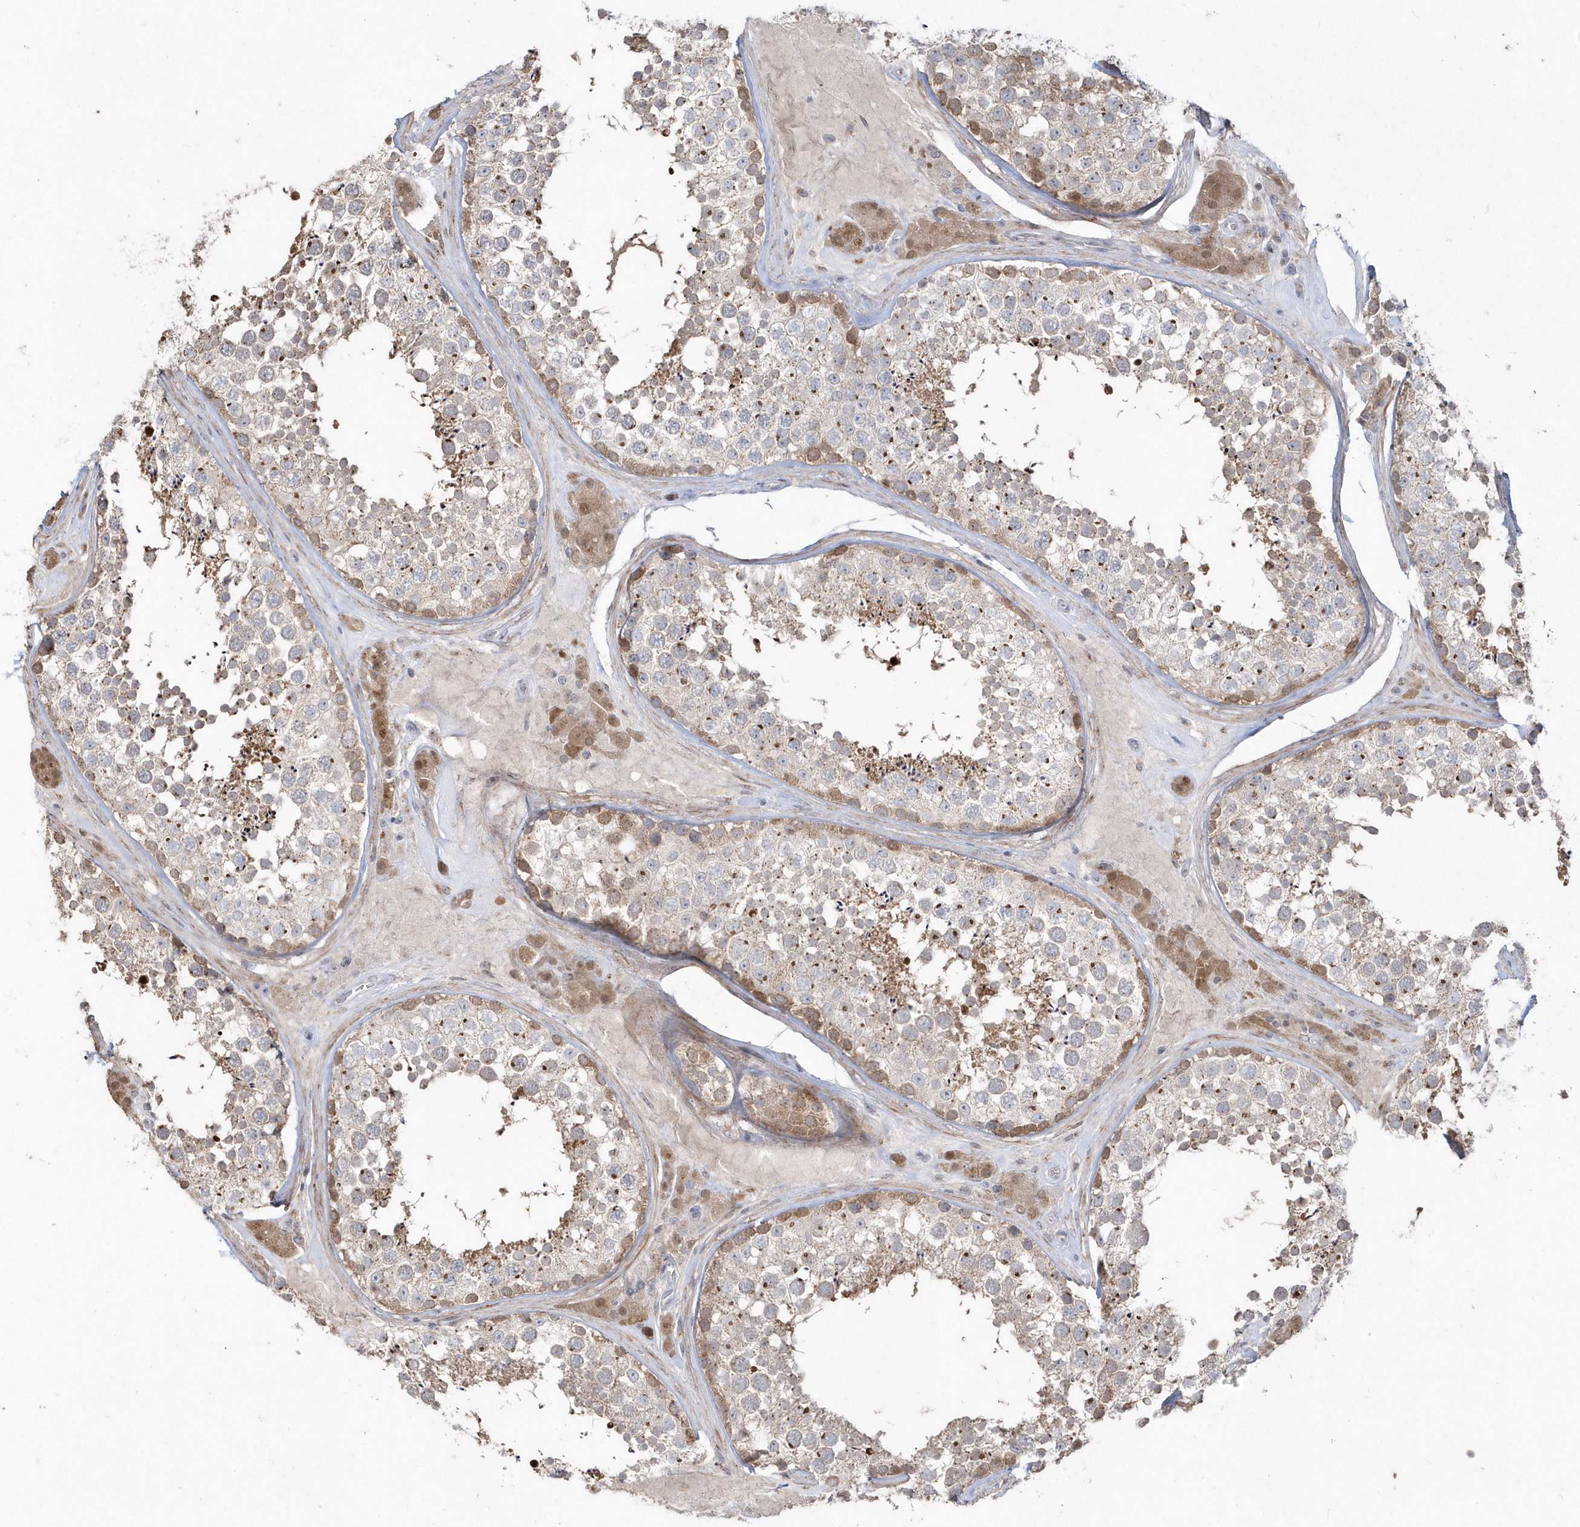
{"staining": {"intensity": "moderate", "quantity": ">75%", "location": "cytoplasmic/membranous"}, "tissue": "testis", "cell_type": "Cells in seminiferous ducts", "image_type": "normal", "snomed": [{"axis": "morphology", "description": "Normal tissue, NOS"}, {"axis": "topography", "description": "Testis"}], "caption": "A histopathology image of human testis stained for a protein demonstrates moderate cytoplasmic/membranous brown staining in cells in seminiferous ducts.", "gene": "GEMIN6", "patient": {"sex": "male", "age": 46}}